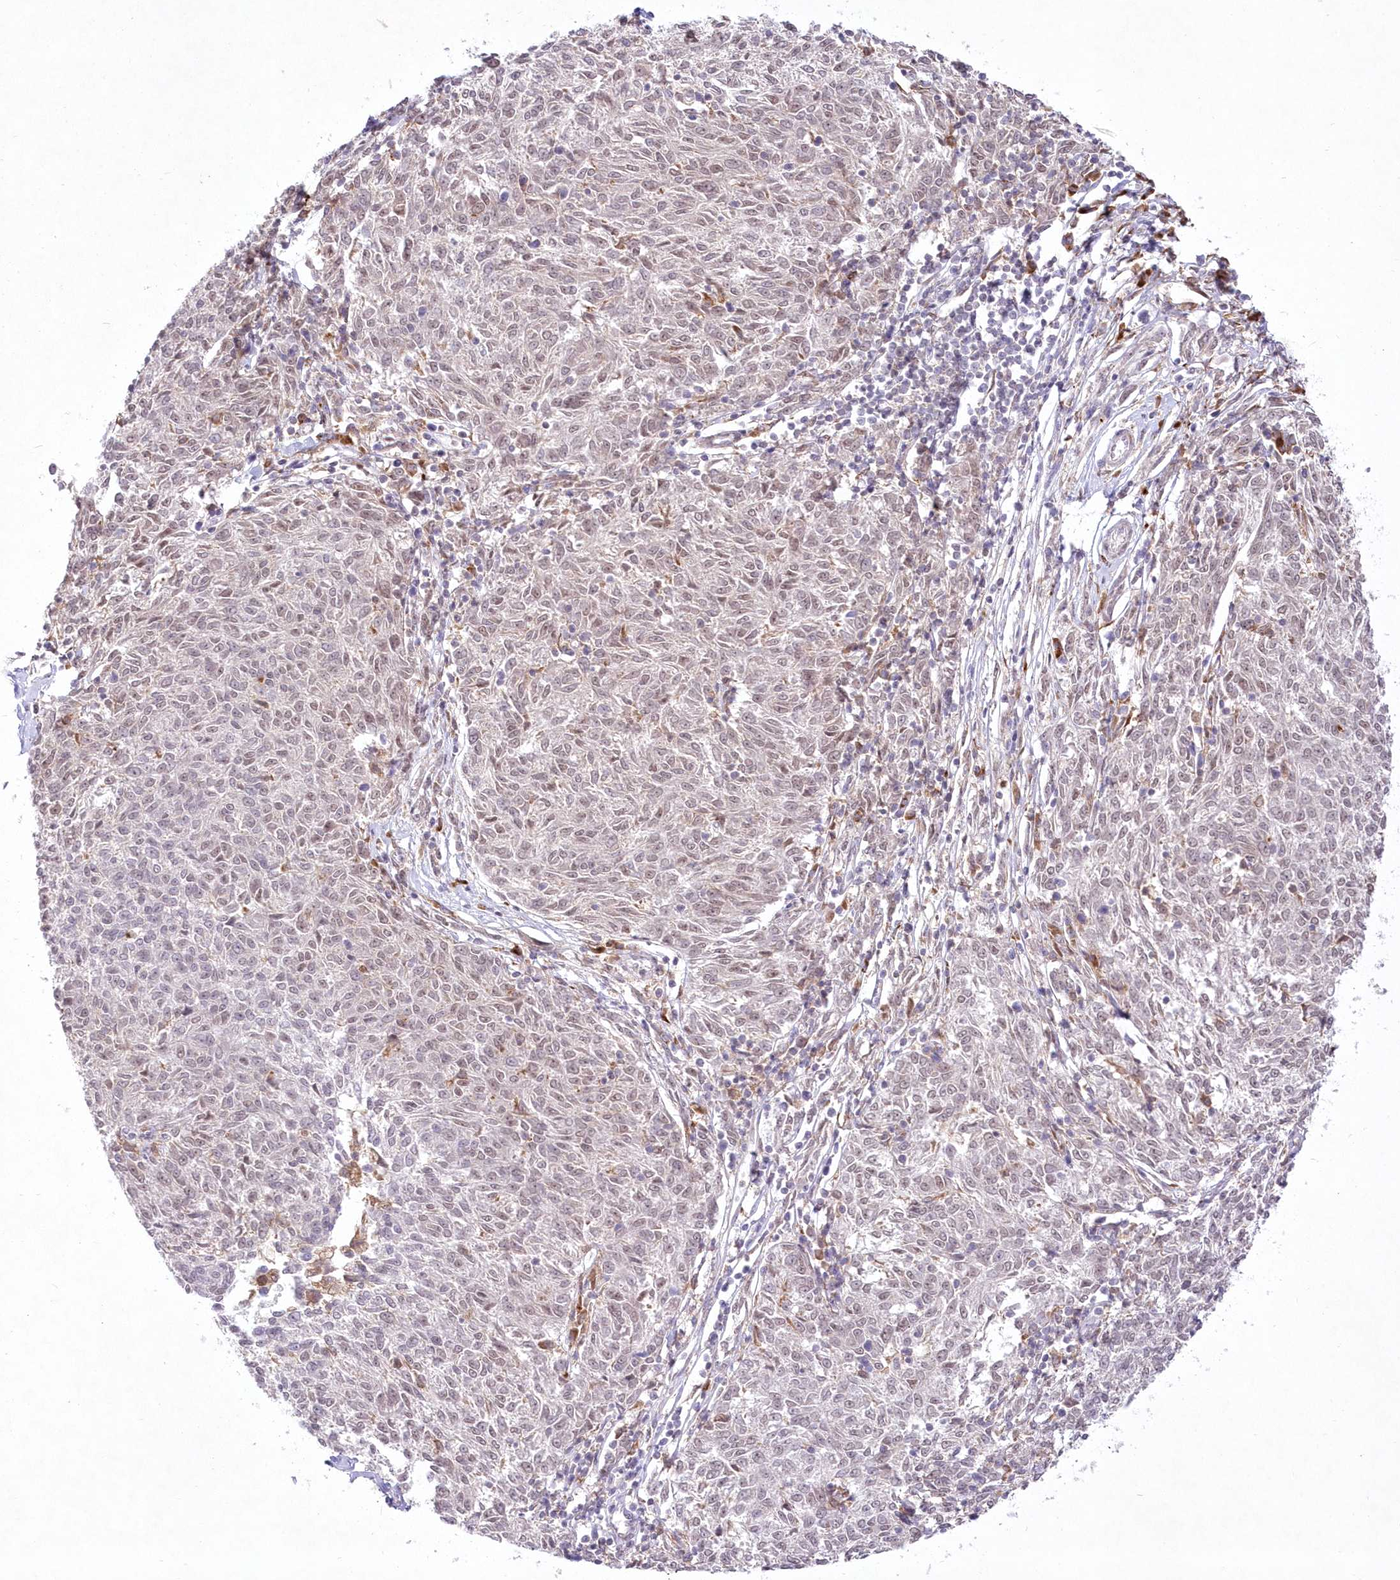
{"staining": {"intensity": "negative", "quantity": "none", "location": "none"}, "tissue": "melanoma", "cell_type": "Tumor cells", "image_type": "cancer", "snomed": [{"axis": "morphology", "description": "Malignant melanoma, NOS"}, {"axis": "topography", "description": "Skin"}], "caption": "Human melanoma stained for a protein using IHC shows no staining in tumor cells.", "gene": "LDB1", "patient": {"sex": "female", "age": 72}}